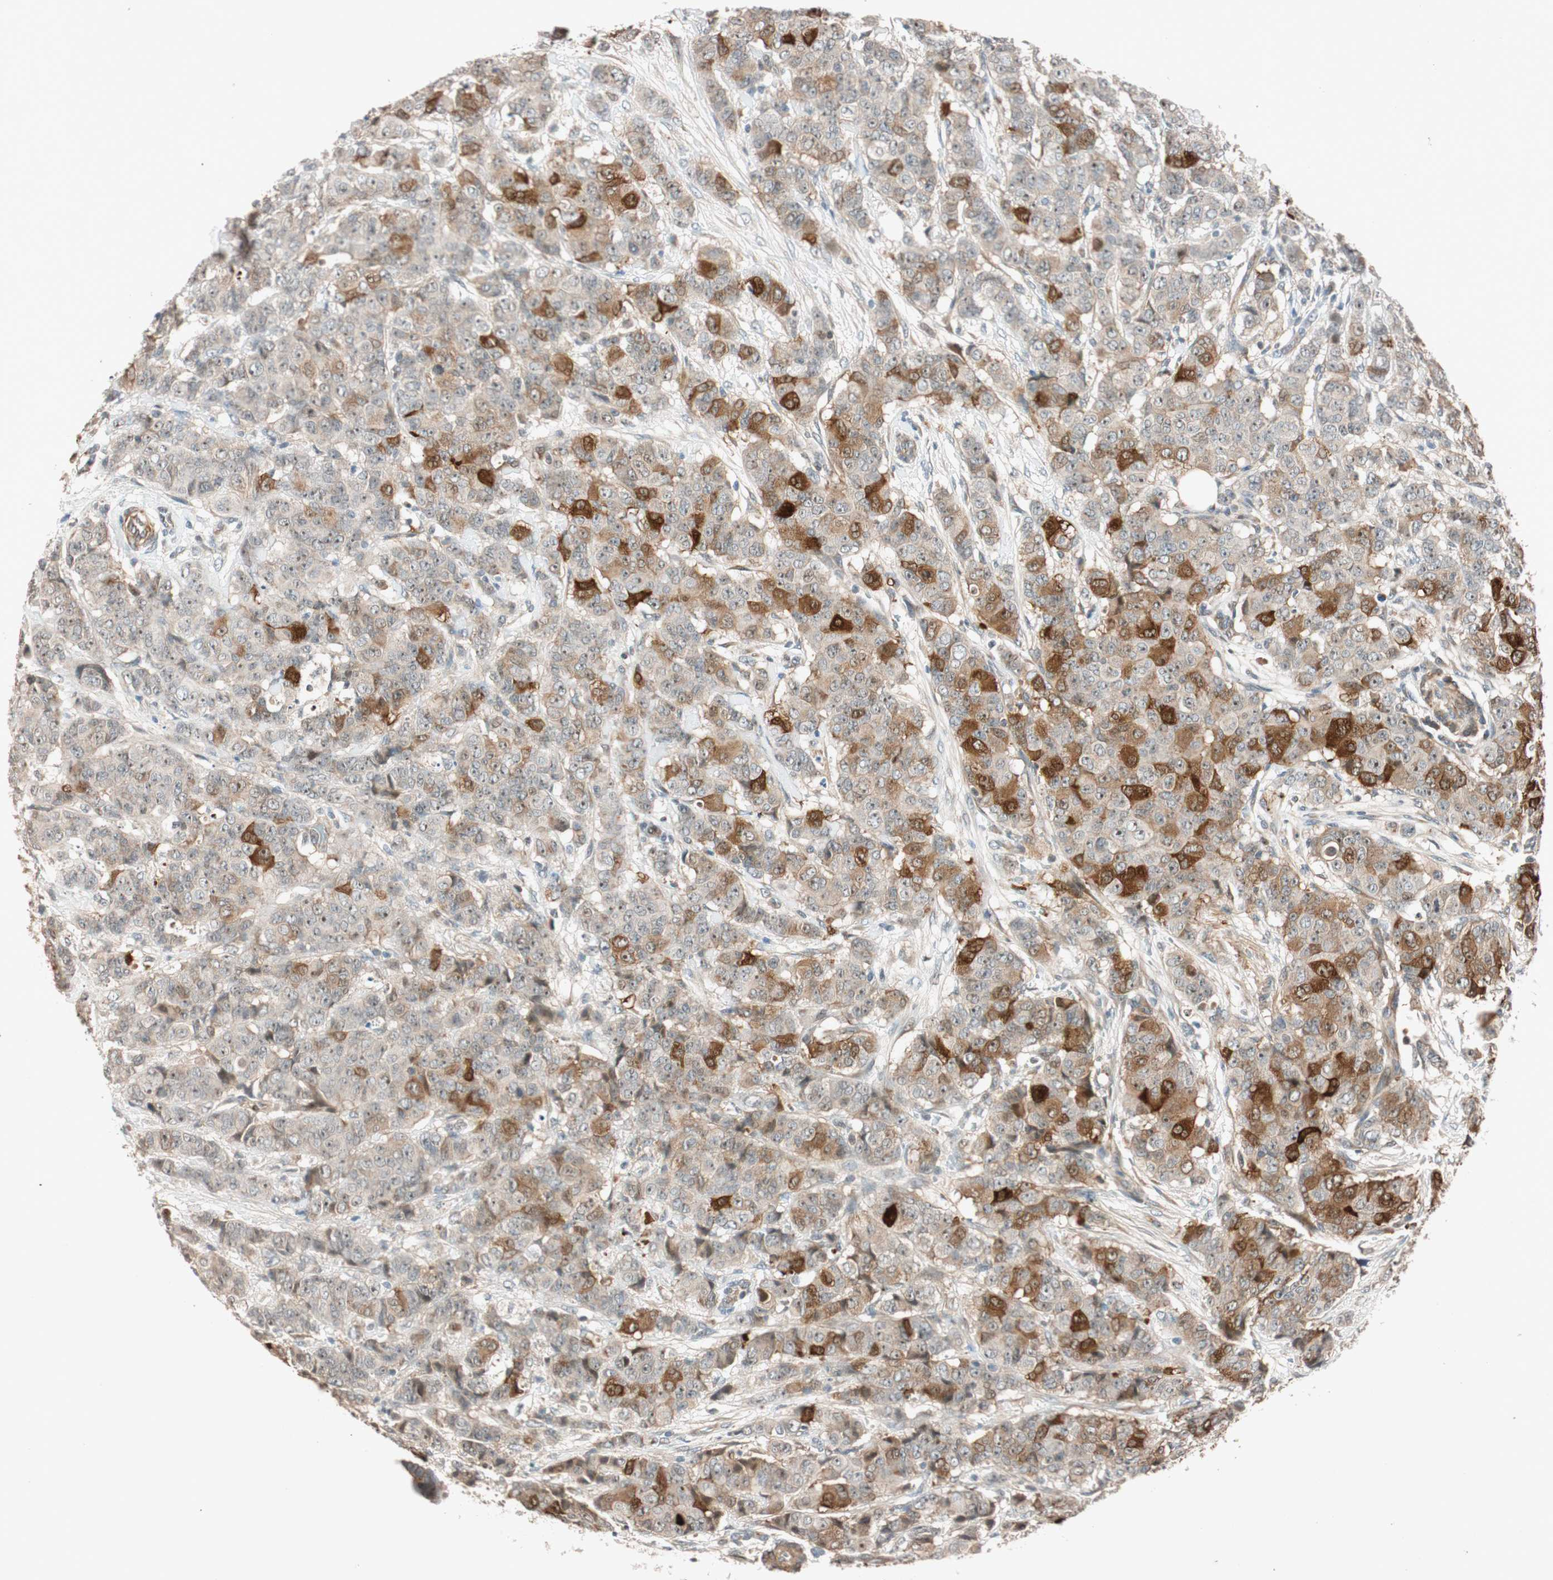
{"staining": {"intensity": "strong", "quantity": "<25%", "location": "cytoplasmic/membranous"}, "tissue": "breast cancer", "cell_type": "Tumor cells", "image_type": "cancer", "snomed": [{"axis": "morphology", "description": "Duct carcinoma"}, {"axis": "topography", "description": "Breast"}], "caption": "Protein staining of infiltrating ductal carcinoma (breast) tissue reveals strong cytoplasmic/membranous staining in about <25% of tumor cells.", "gene": "EPHA6", "patient": {"sex": "female", "age": 40}}